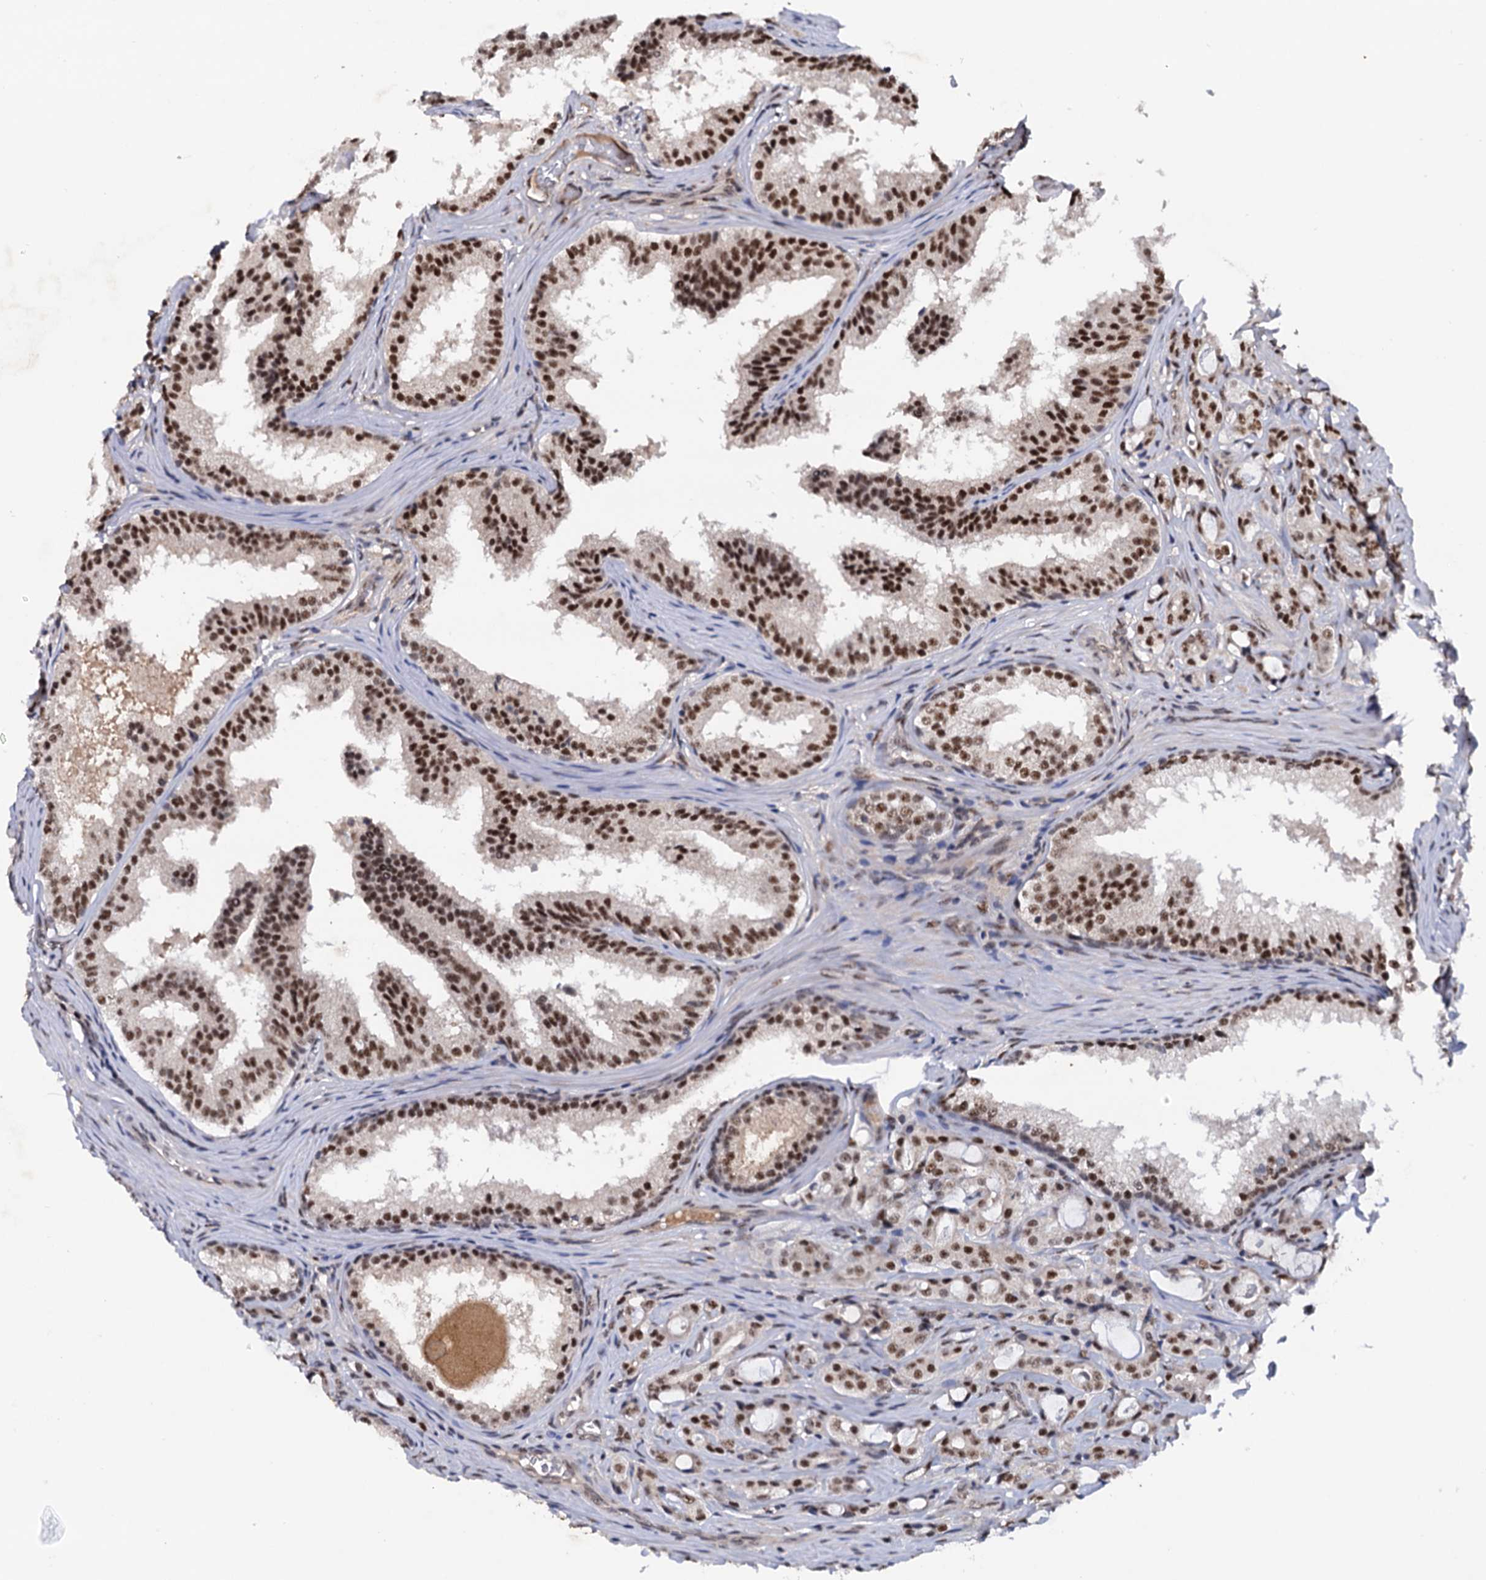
{"staining": {"intensity": "moderate", "quantity": ">75%", "location": "nuclear"}, "tissue": "prostate cancer", "cell_type": "Tumor cells", "image_type": "cancer", "snomed": [{"axis": "morphology", "description": "Adenocarcinoma, High grade"}, {"axis": "topography", "description": "Prostate"}], "caption": "Brown immunohistochemical staining in prostate high-grade adenocarcinoma demonstrates moderate nuclear staining in approximately >75% of tumor cells.", "gene": "TBC1D12", "patient": {"sex": "male", "age": 63}}